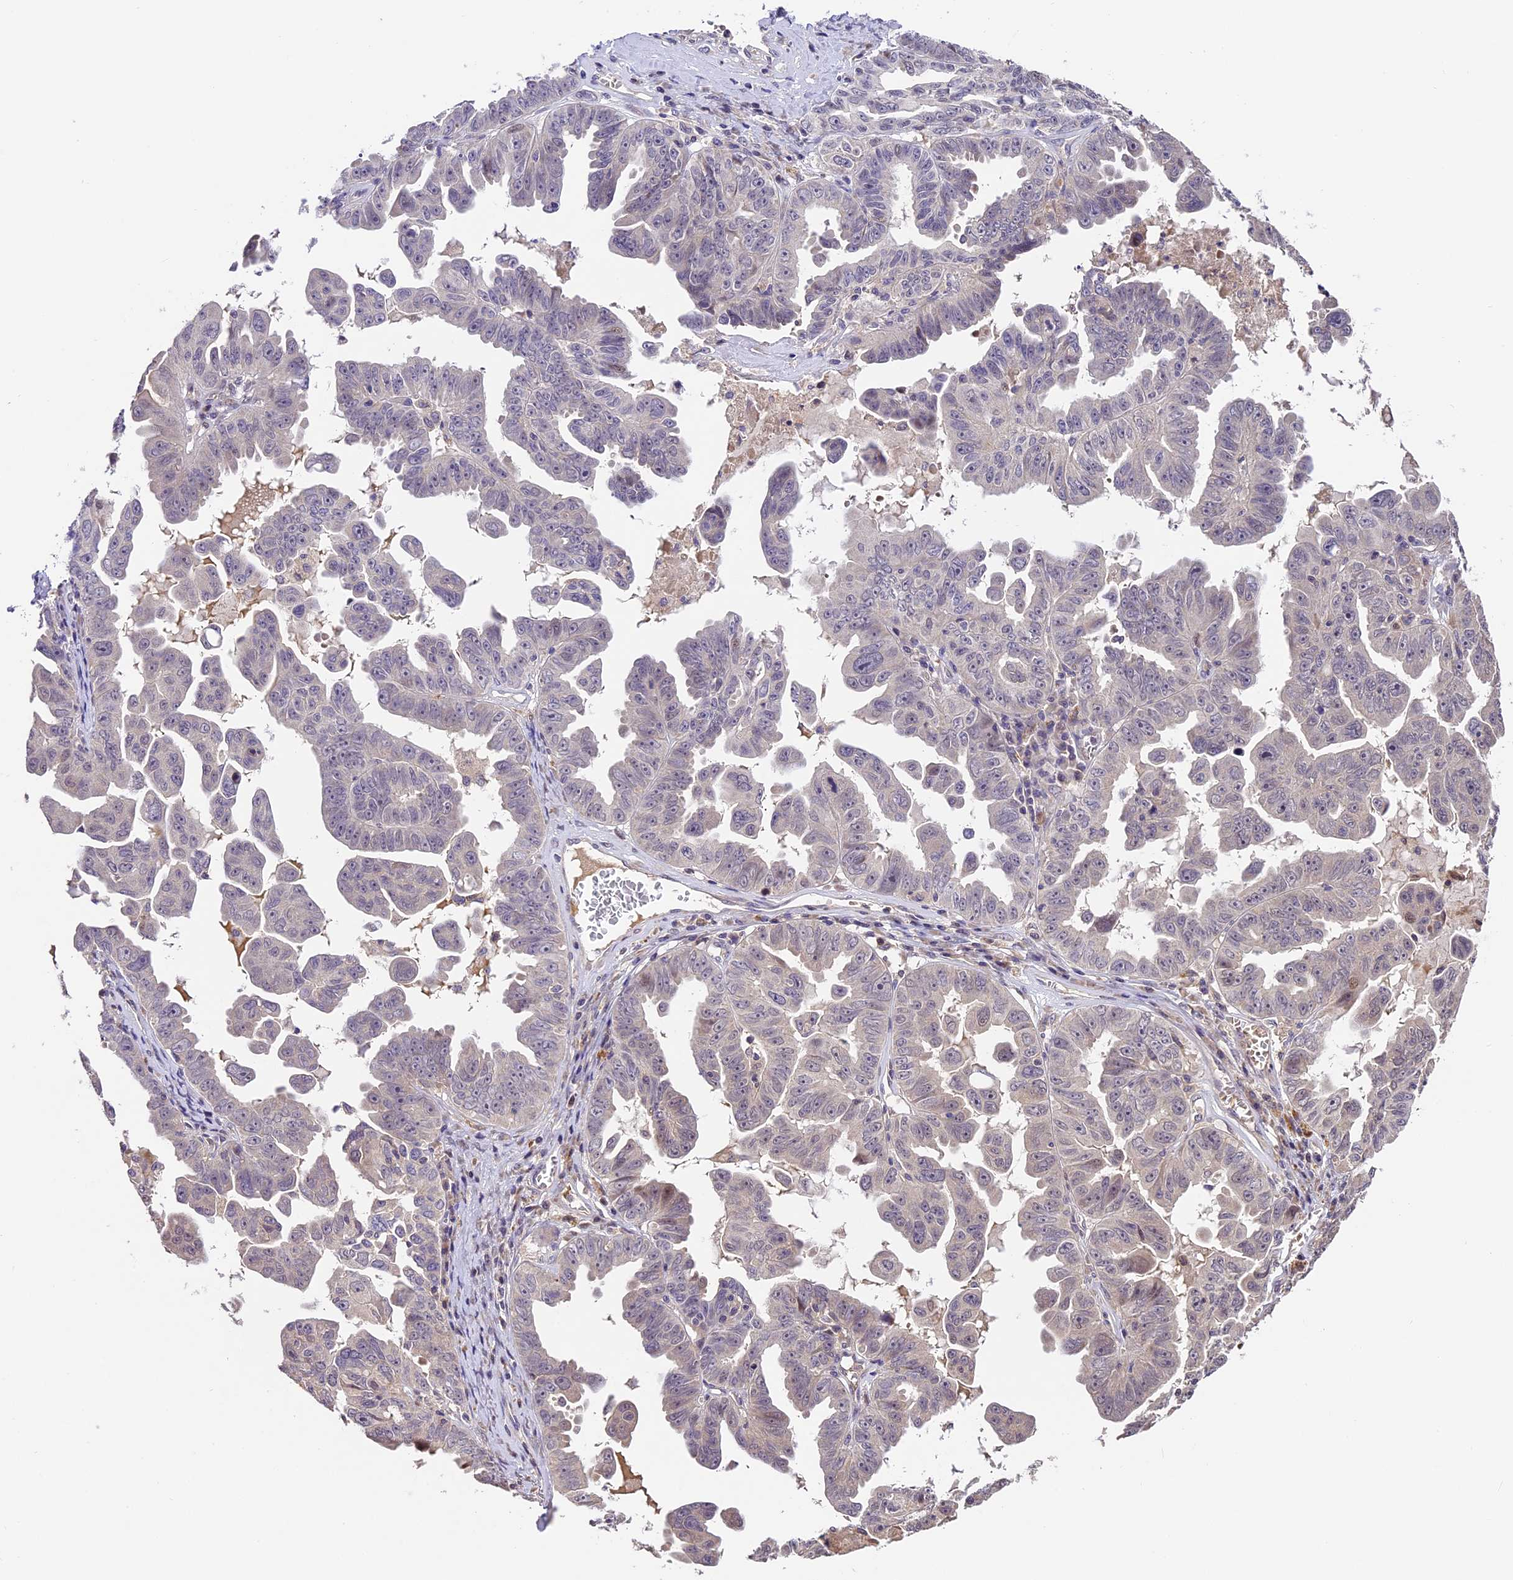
{"staining": {"intensity": "negative", "quantity": "none", "location": "none"}, "tissue": "ovarian cancer", "cell_type": "Tumor cells", "image_type": "cancer", "snomed": [{"axis": "morphology", "description": "Carcinoma, endometroid"}, {"axis": "topography", "description": "Ovary"}], "caption": "Photomicrograph shows no protein expression in tumor cells of endometroid carcinoma (ovarian) tissue.", "gene": "DGKH", "patient": {"sex": "female", "age": 62}}